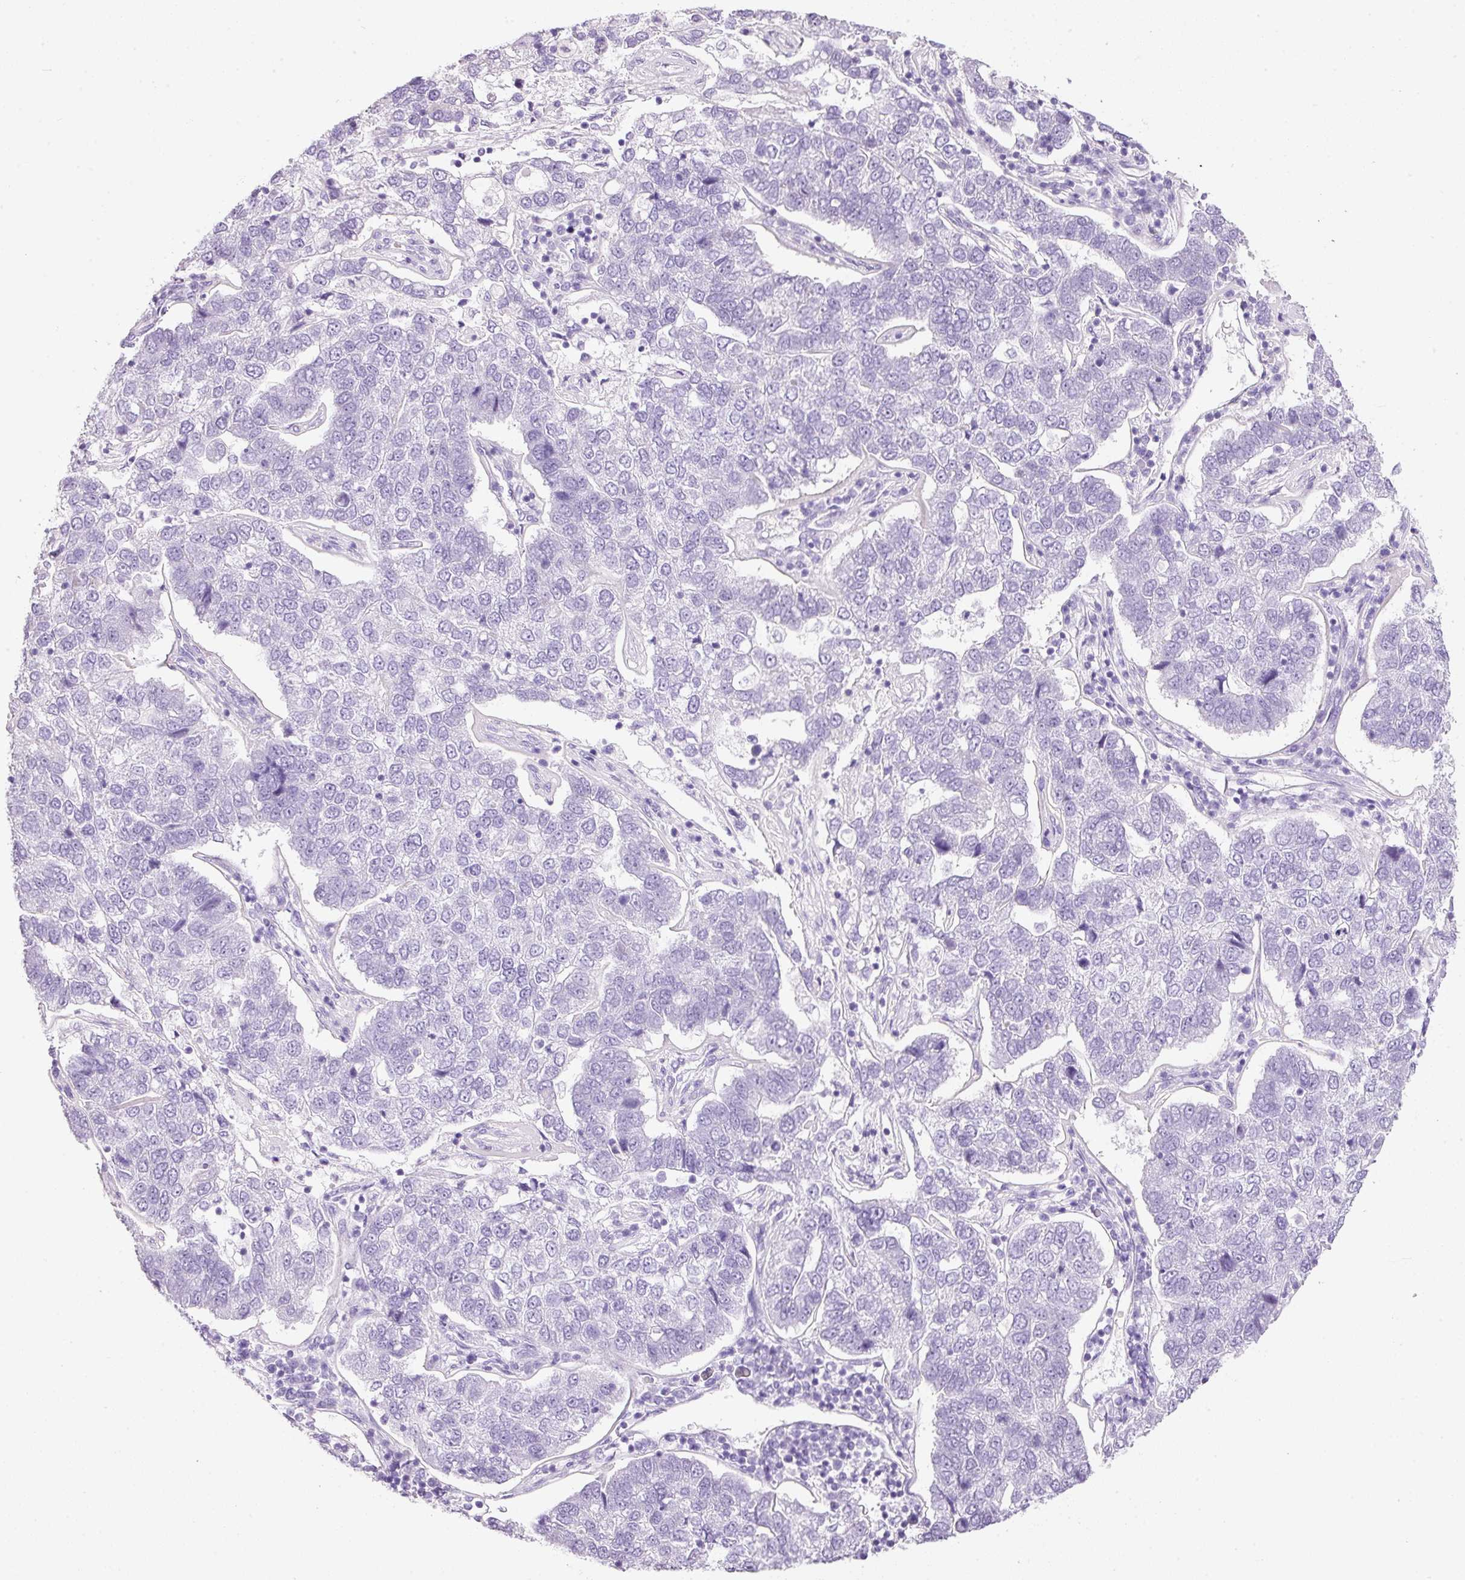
{"staining": {"intensity": "negative", "quantity": "none", "location": "none"}, "tissue": "pancreatic cancer", "cell_type": "Tumor cells", "image_type": "cancer", "snomed": [{"axis": "morphology", "description": "Adenocarcinoma, NOS"}, {"axis": "topography", "description": "Pancreas"}], "caption": "This is a photomicrograph of IHC staining of pancreatic adenocarcinoma, which shows no expression in tumor cells.", "gene": "BSND", "patient": {"sex": "female", "age": 61}}